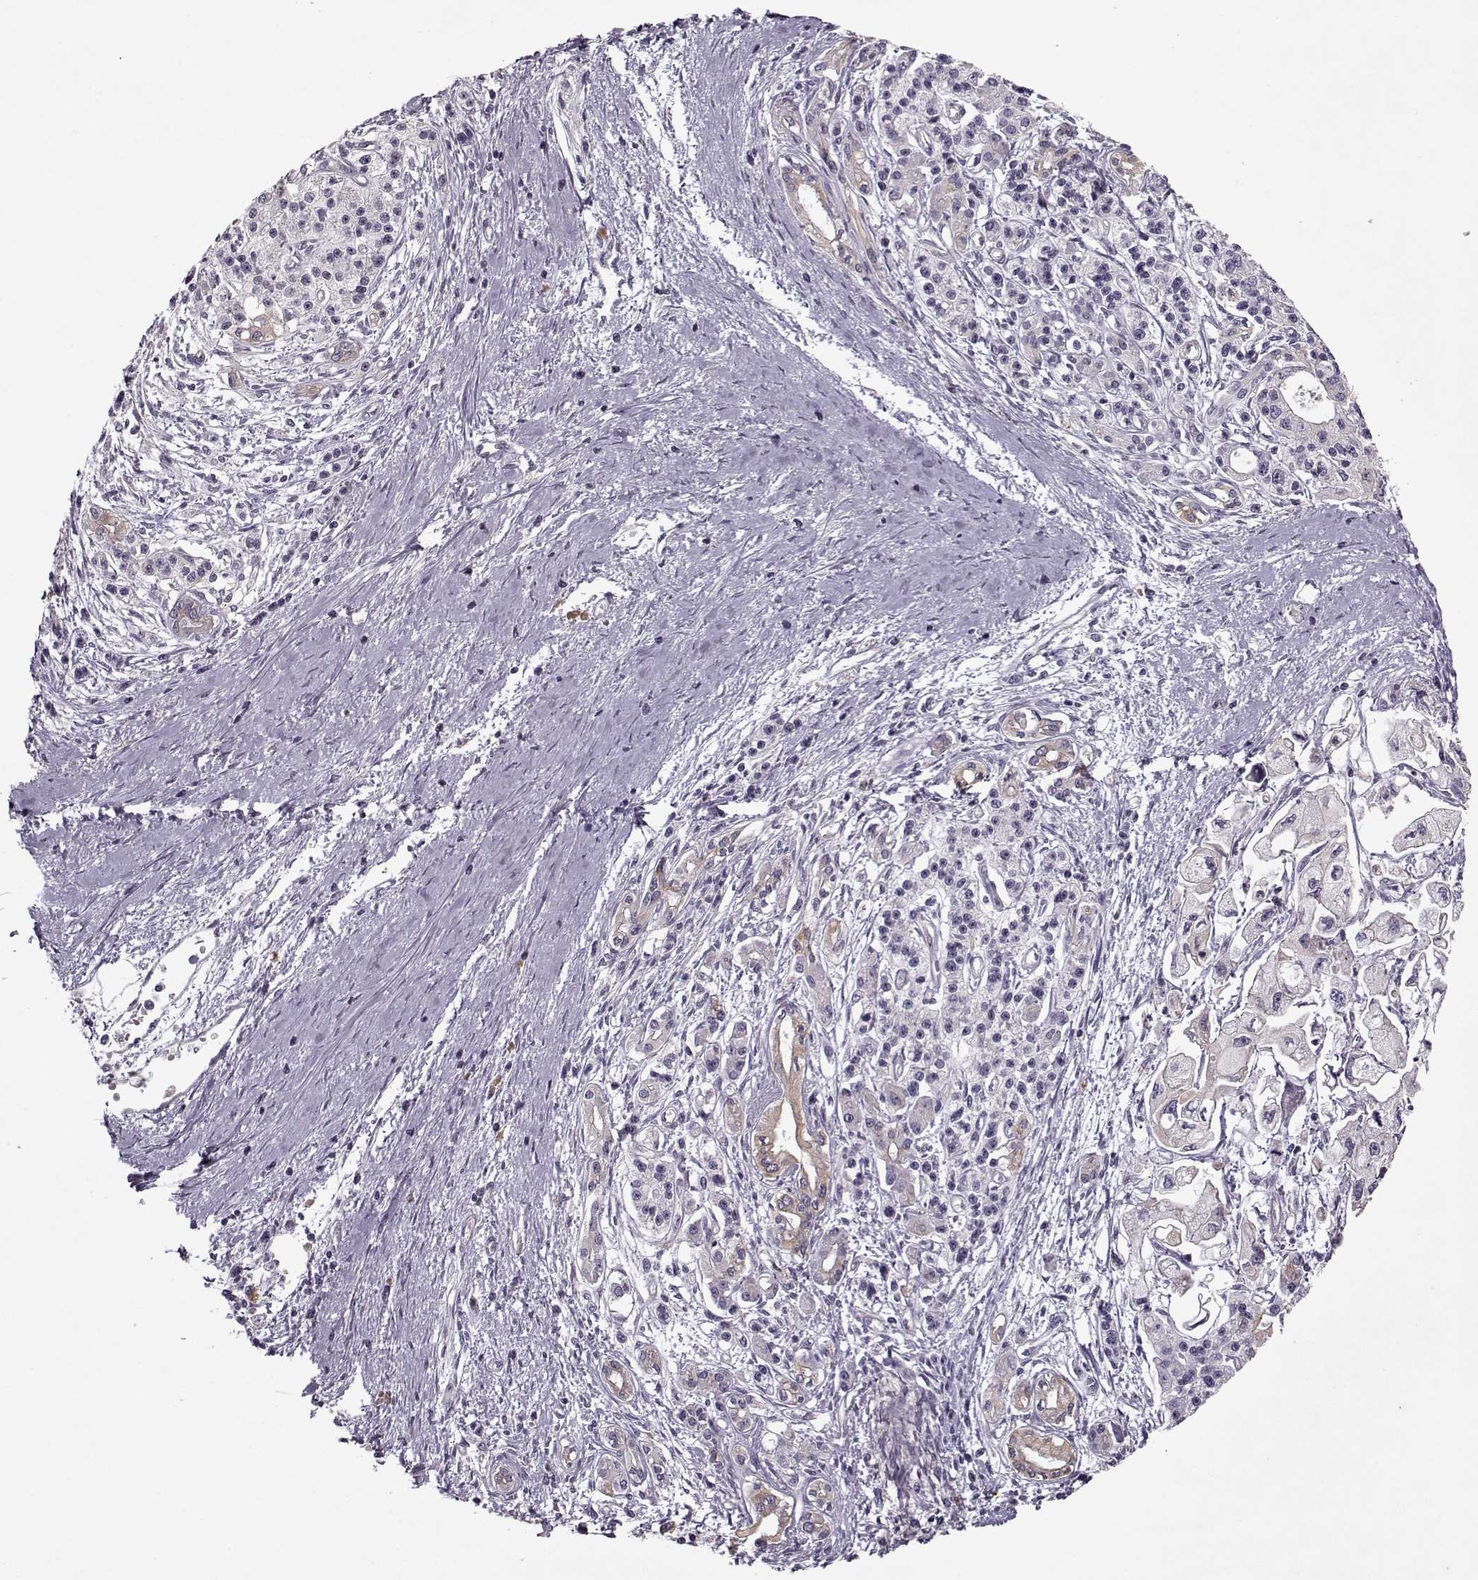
{"staining": {"intensity": "weak", "quantity": ">75%", "location": "cytoplasmic/membranous"}, "tissue": "pancreatic cancer", "cell_type": "Tumor cells", "image_type": "cancer", "snomed": [{"axis": "morphology", "description": "Adenocarcinoma, NOS"}, {"axis": "topography", "description": "Pancreas"}], "caption": "High-power microscopy captured an immunohistochemistry micrograph of pancreatic adenocarcinoma, revealing weak cytoplasmic/membranous staining in about >75% of tumor cells.", "gene": "KRT9", "patient": {"sex": "male", "age": 70}}